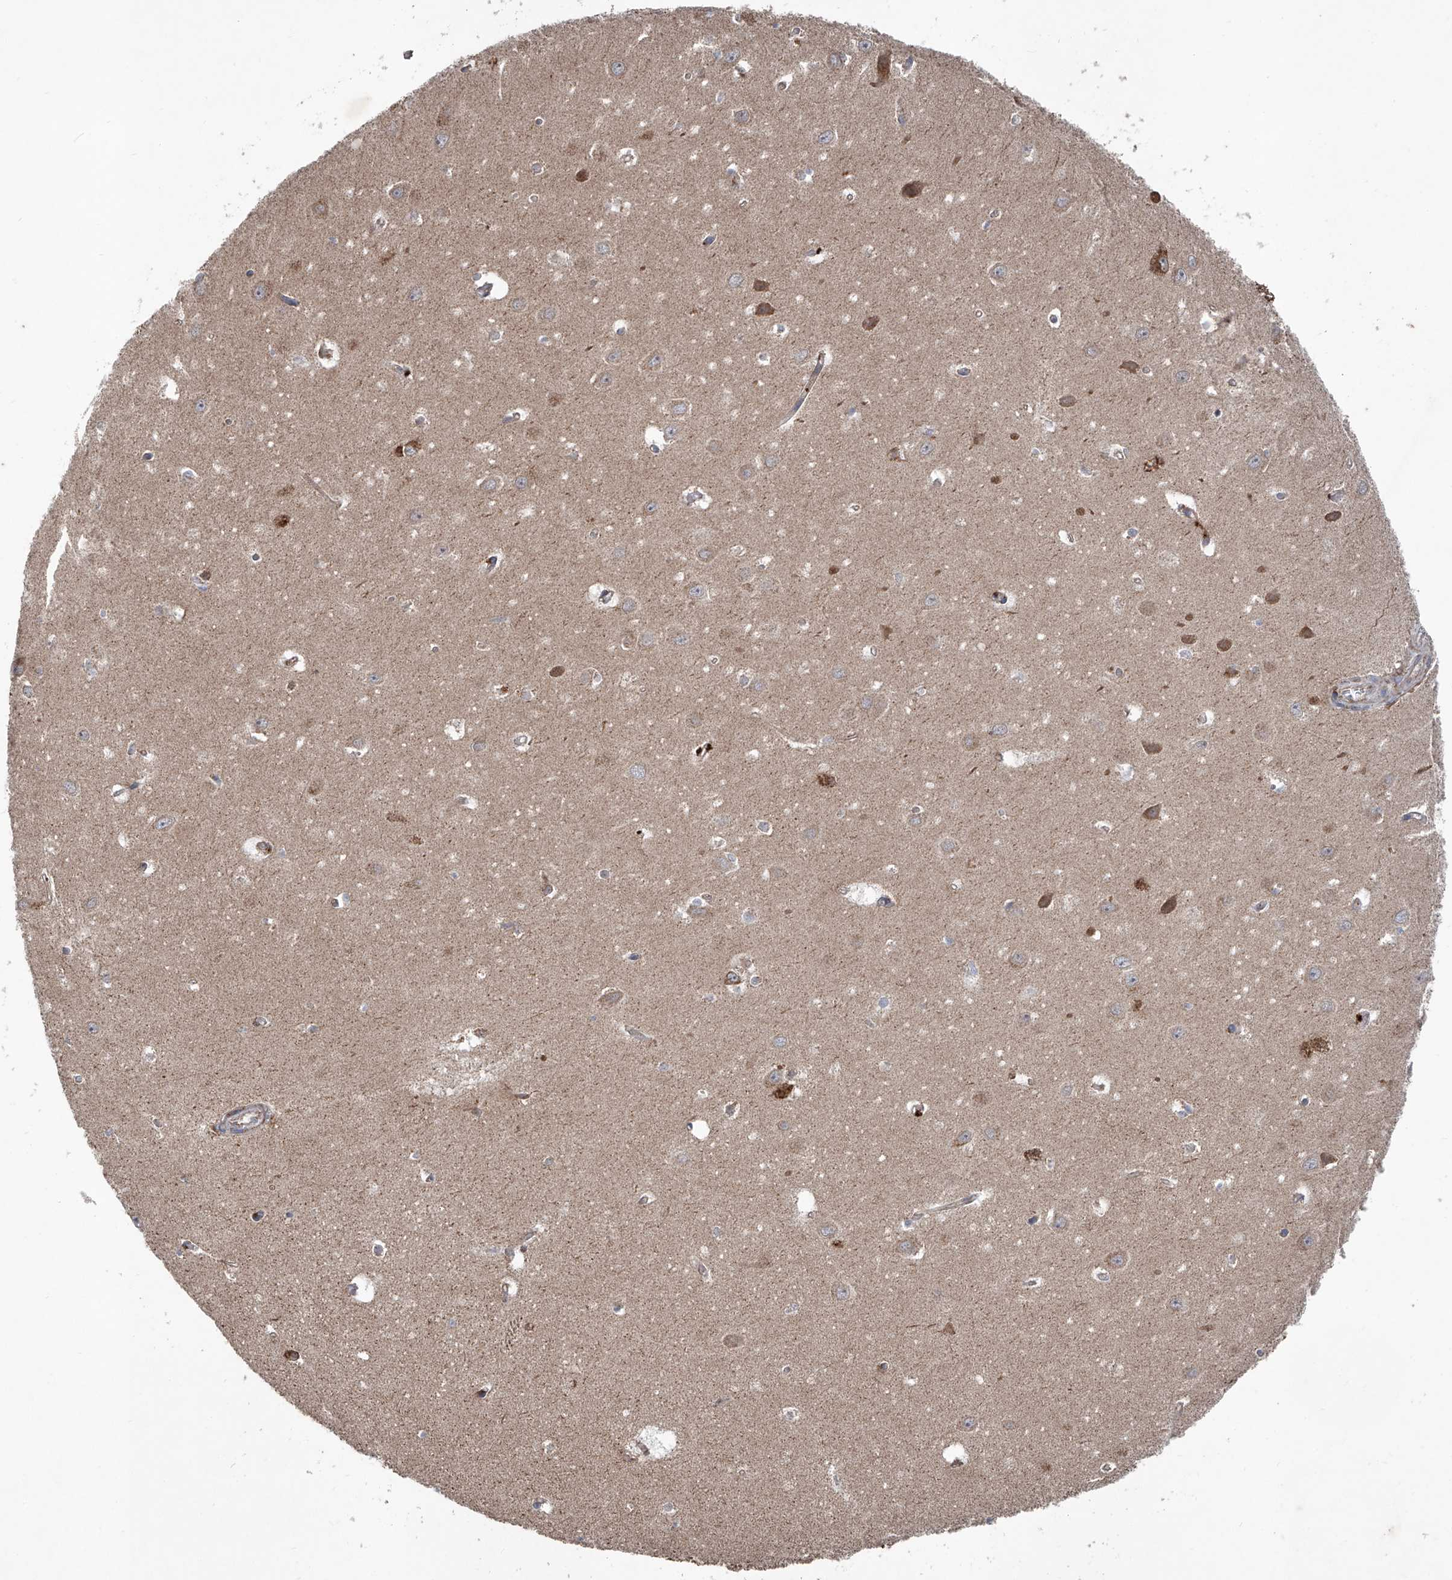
{"staining": {"intensity": "weak", "quantity": "25%-75%", "location": "cytoplasmic/membranous"}, "tissue": "hippocampus", "cell_type": "Glial cells", "image_type": "normal", "snomed": [{"axis": "morphology", "description": "Normal tissue, NOS"}, {"axis": "topography", "description": "Hippocampus"}], "caption": "Hippocampus was stained to show a protein in brown. There is low levels of weak cytoplasmic/membranous staining in approximately 25%-75% of glial cells. The staining was performed using DAB to visualize the protein expression in brown, while the nuclei were stained in blue with hematoxylin (Magnification: 20x).", "gene": "ASCC3", "patient": {"sex": "female", "age": 64}}